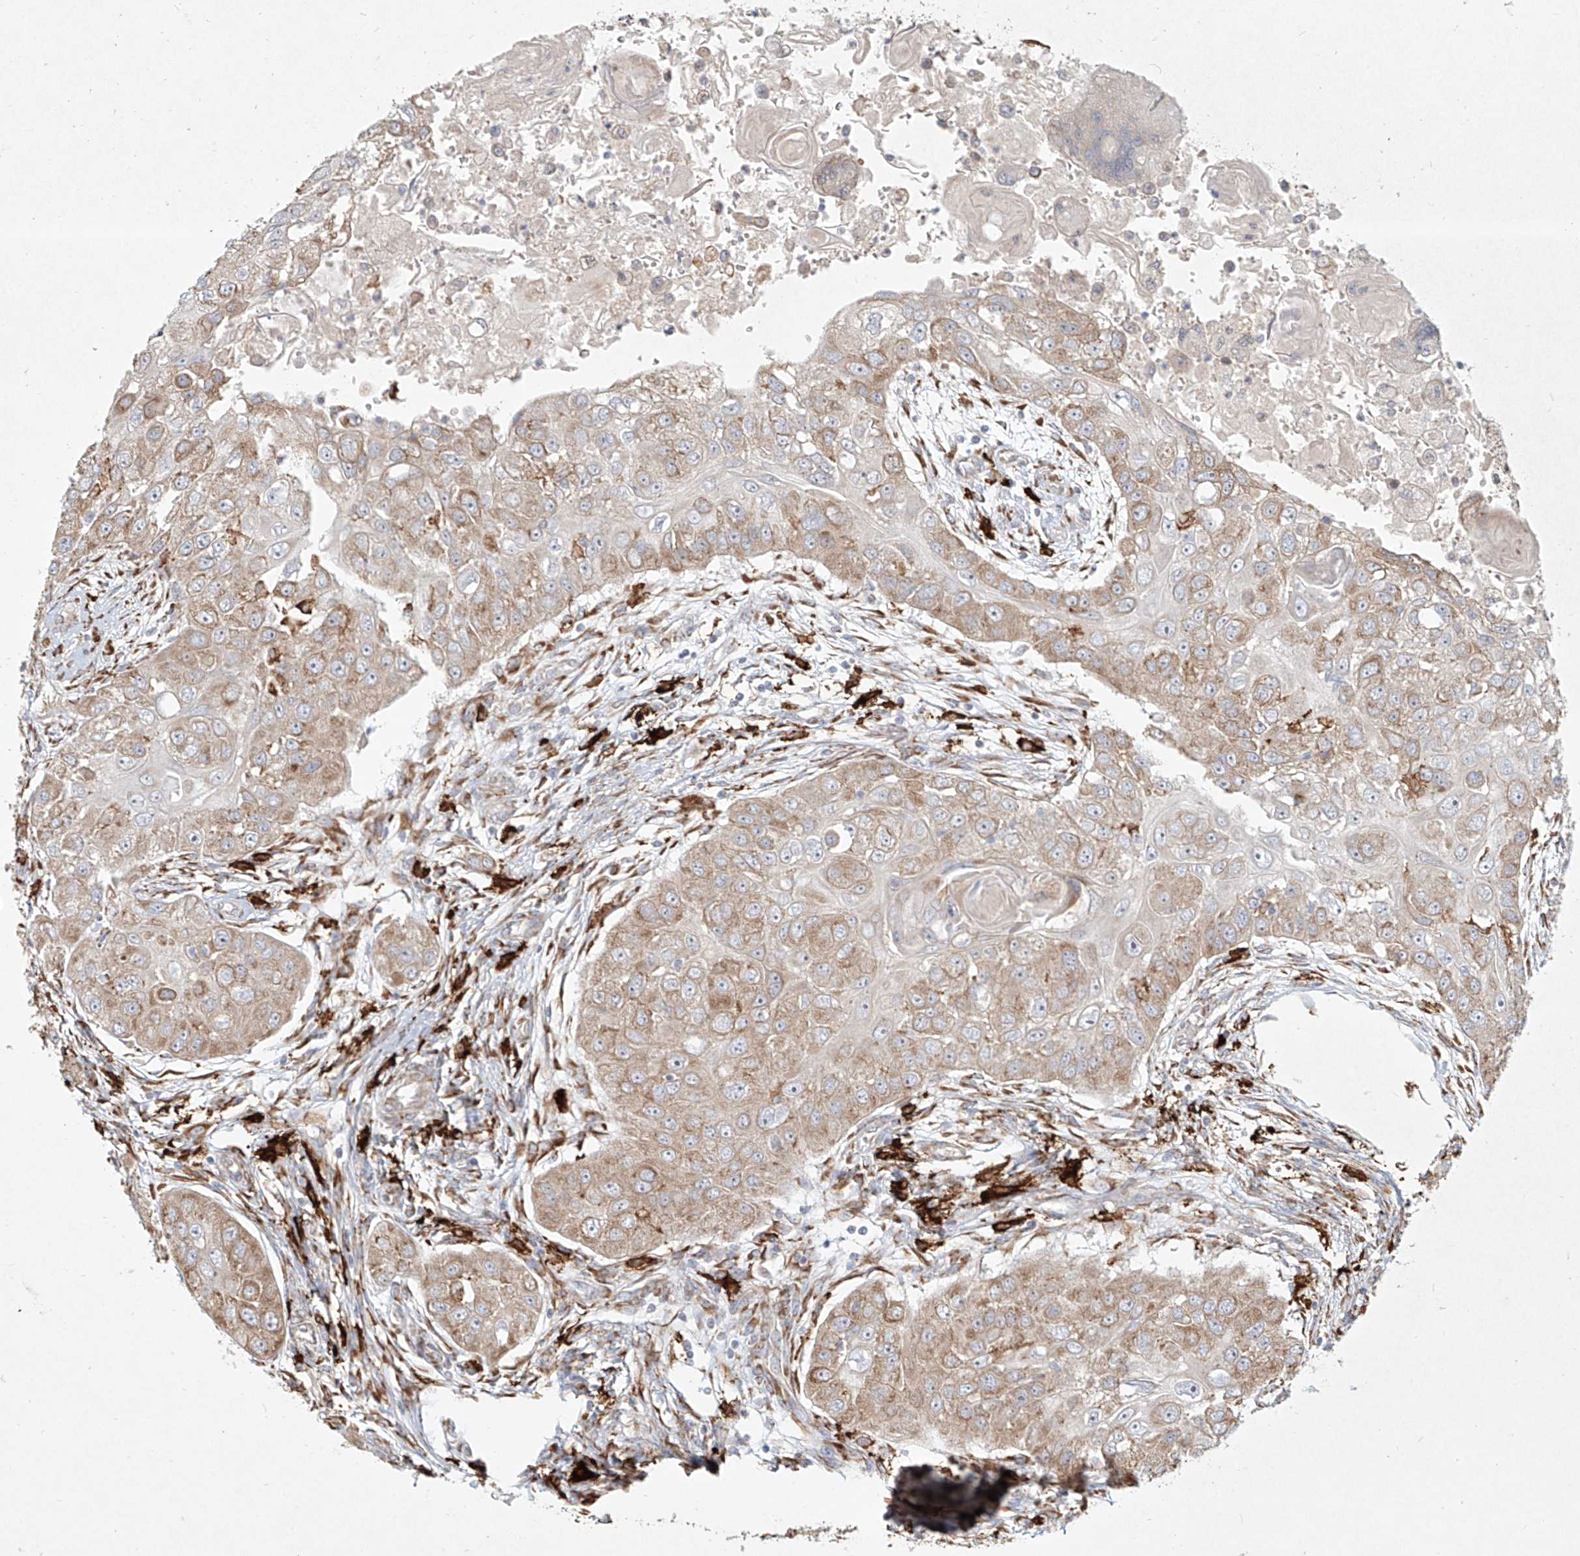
{"staining": {"intensity": "moderate", "quantity": "25%-75%", "location": "cytoplasmic/membranous"}, "tissue": "head and neck cancer", "cell_type": "Tumor cells", "image_type": "cancer", "snomed": [{"axis": "morphology", "description": "Normal tissue, NOS"}, {"axis": "morphology", "description": "Squamous cell carcinoma, NOS"}, {"axis": "topography", "description": "Skeletal muscle"}, {"axis": "topography", "description": "Head-Neck"}], "caption": "About 25%-75% of tumor cells in head and neck squamous cell carcinoma exhibit moderate cytoplasmic/membranous protein positivity as visualized by brown immunohistochemical staining.", "gene": "CD209", "patient": {"sex": "male", "age": 51}}